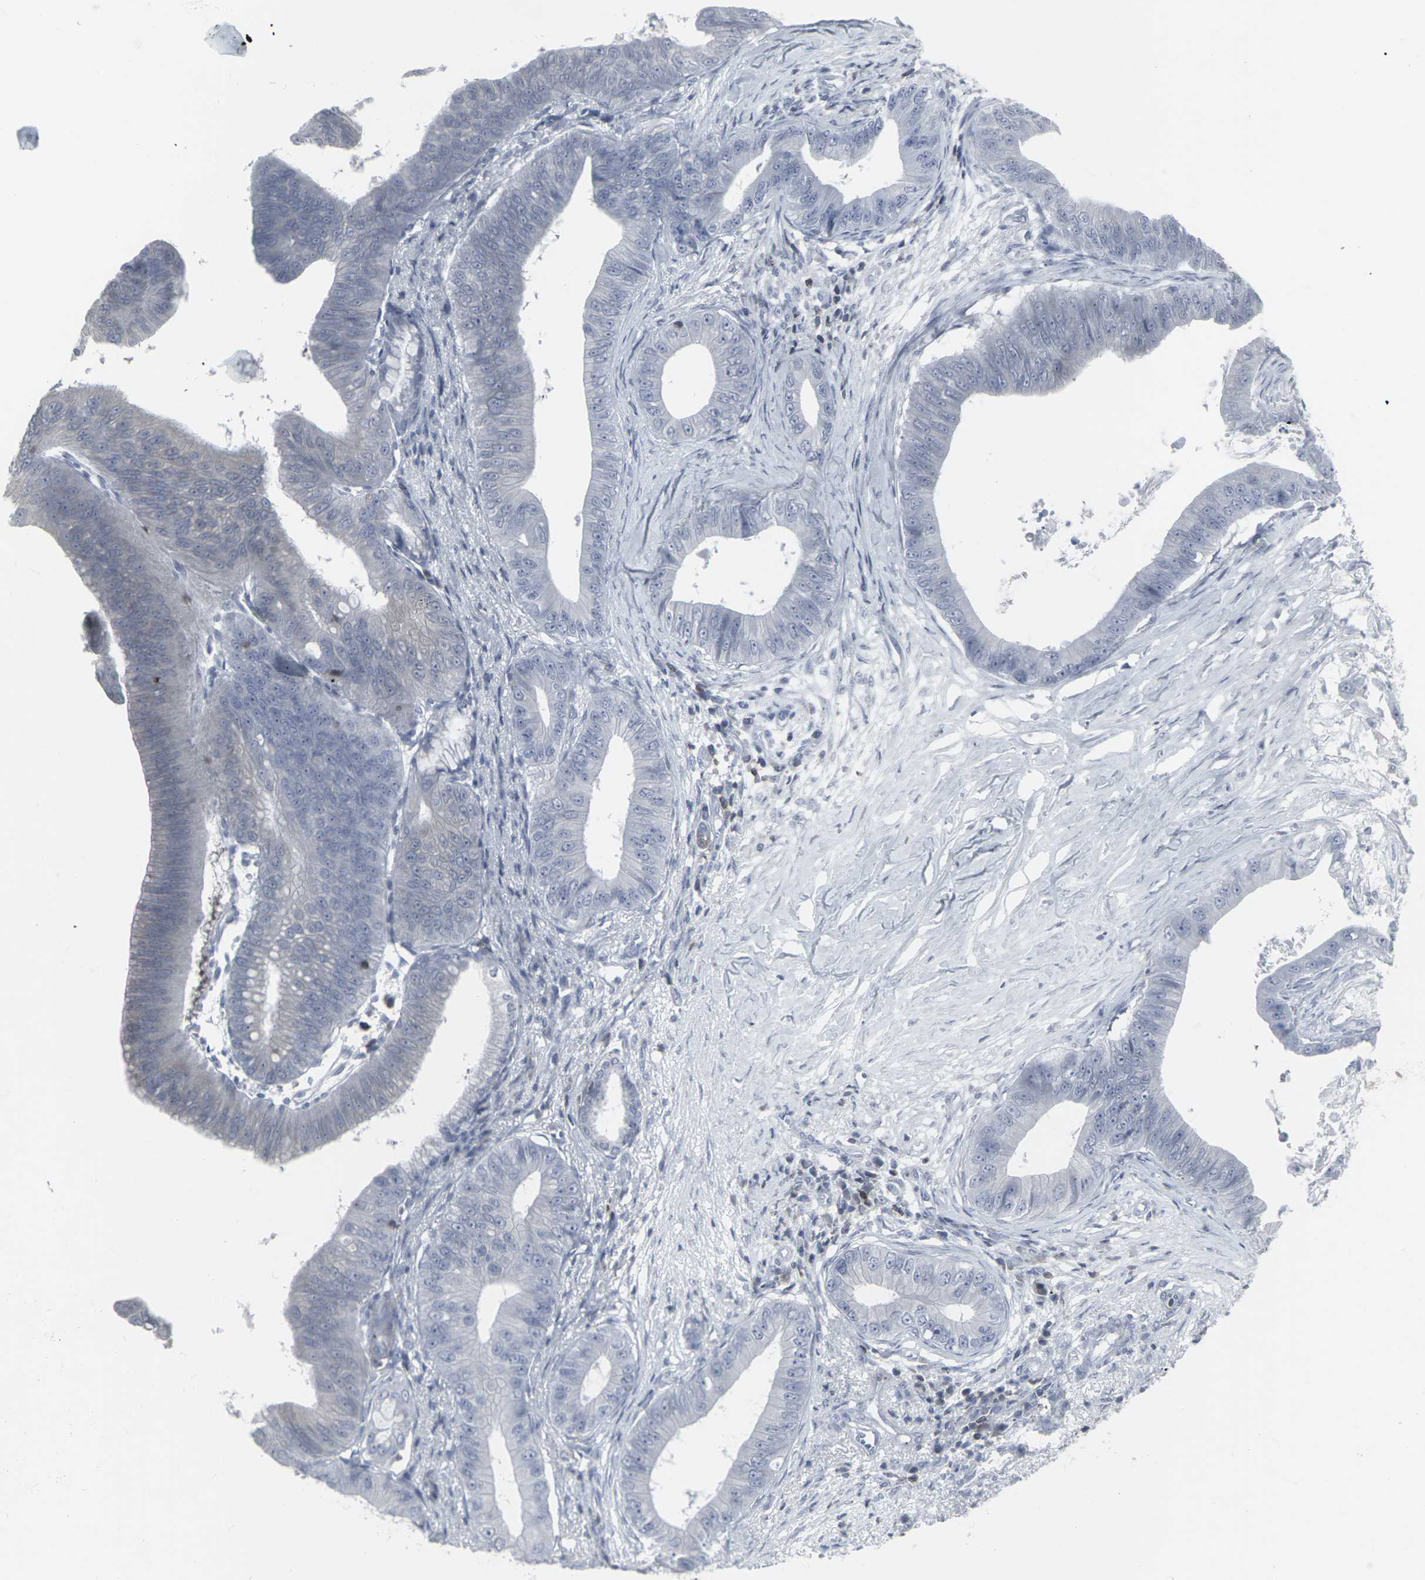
{"staining": {"intensity": "negative", "quantity": "none", "location": "none"}, "tissue": "pancreatic cancer", "cell_type": "Tumor cells", "image_type": "cancer", "snomed": [{"axis": "morphology", "description": "Adenocarcinoma, NOS"}, {"axis": "topography", "description": "Pancreas"}], "caption": "A photomicrograph of adenocarcinoma (pancreatic) stained for a protein reveals no brown staining in tumor cells. Brightfield microscopy of immunohistochemistry stained with DAB (3,3'-diaminobenzidine) (brown) and hematoxylin (blue), captured at high magnification.", "gene": "APOBEC2", "patient": {"sex": "male", "age": 77}}